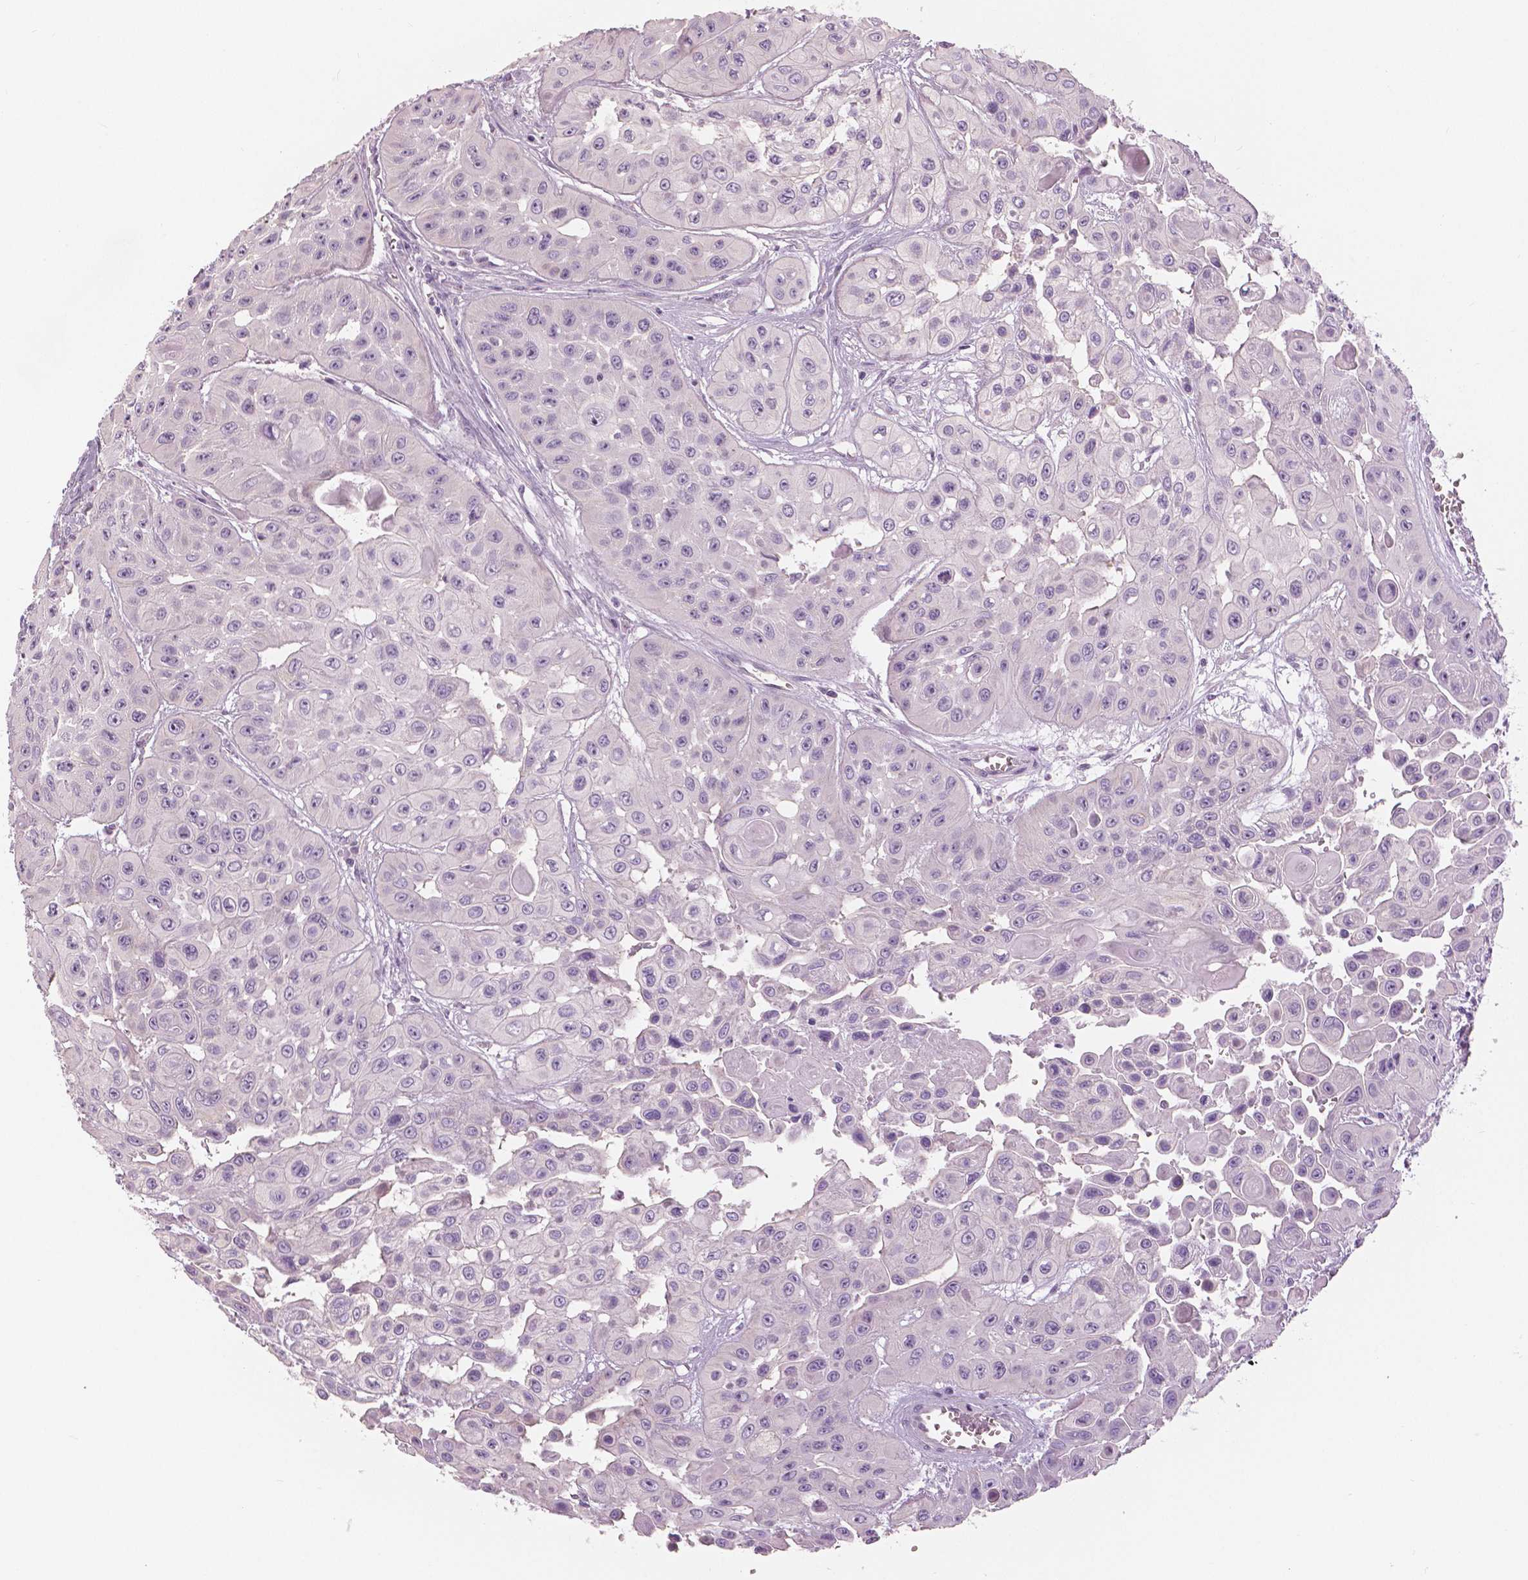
{"staining": {"intensity": "negative", "quantity": "none", "location": "none"}, "tissue": "head and neck cancer", "cell_type": "Tumor cells", "image_type": "cancer", "snomed": [{"axis": "morphology", "description": "Adenocarcinoma, NOS"}, {"axis": "topography", "description": "Head-Neck"}], "caption": "Head and neck adenocarcinoma was stained to show a protein in brown. There is no significant expression in tumor cells. The staining is performed using DAB brown chromogen with nuclei counter-stained in using hematoxylin.", "gene": "SLC24A1", "patient": {"sex": "male", "age": 73}}